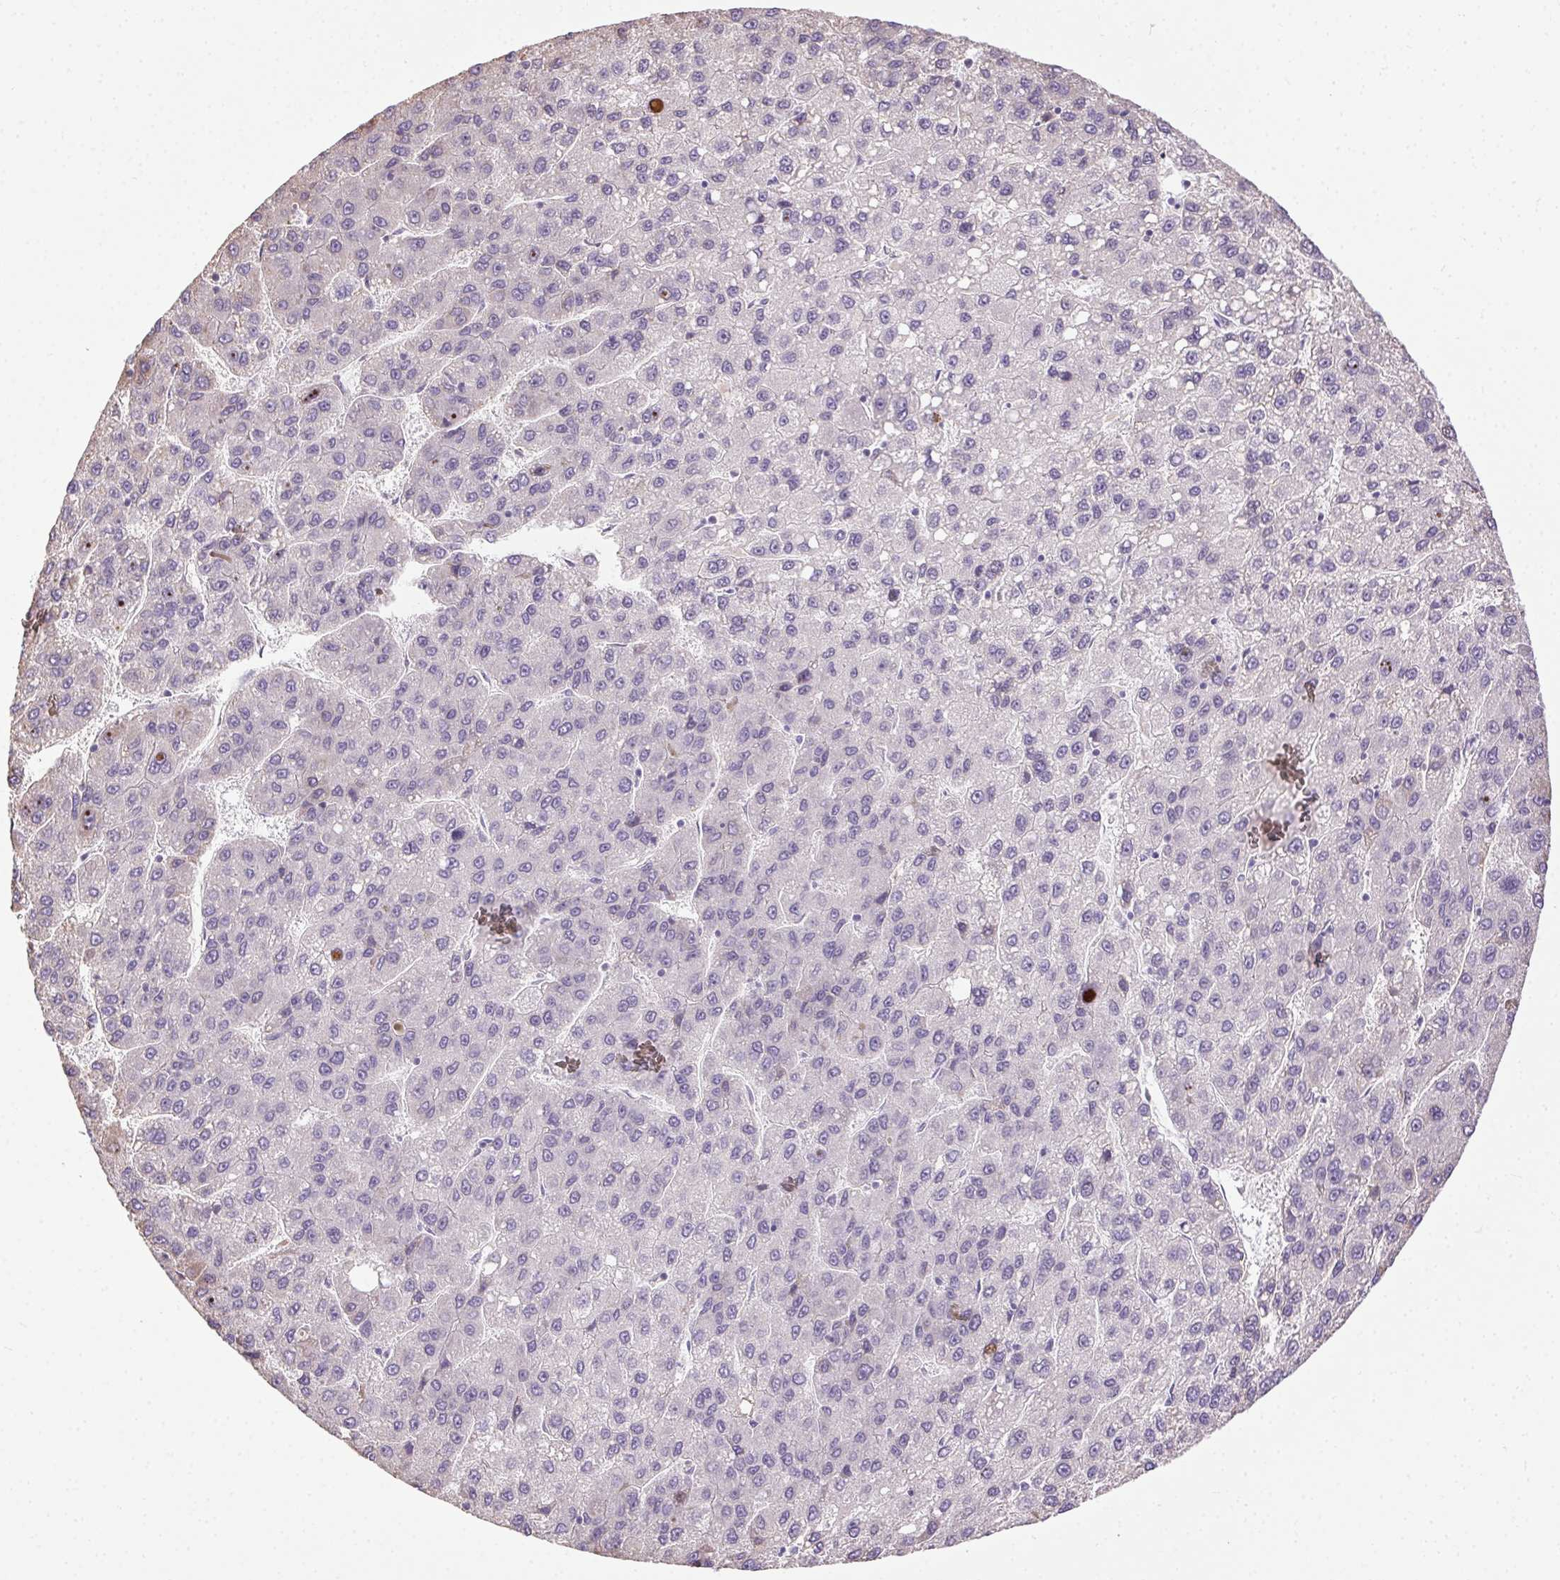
{"staining": {"intensity": "negative", "quantity": "none", "location": "none"}, "tissue": "liver cancer", "cell_type": "Tumor cells", "image_type": "cancer", "snomed": [{"axis": "morphology", "description": "Carcinoma, Hepatocellular, NOS"}, {"axis": "topography", "description": "Liver"}], "caption": "Immunohistochemistry (IHC) of liver cancer exhibits no staining in tumor cells. (DAB (3,3'-diaminobenzidine) IHC, high magnification).", "gene": "SNX31", "patient": {"sex": "female", "age": 82}}